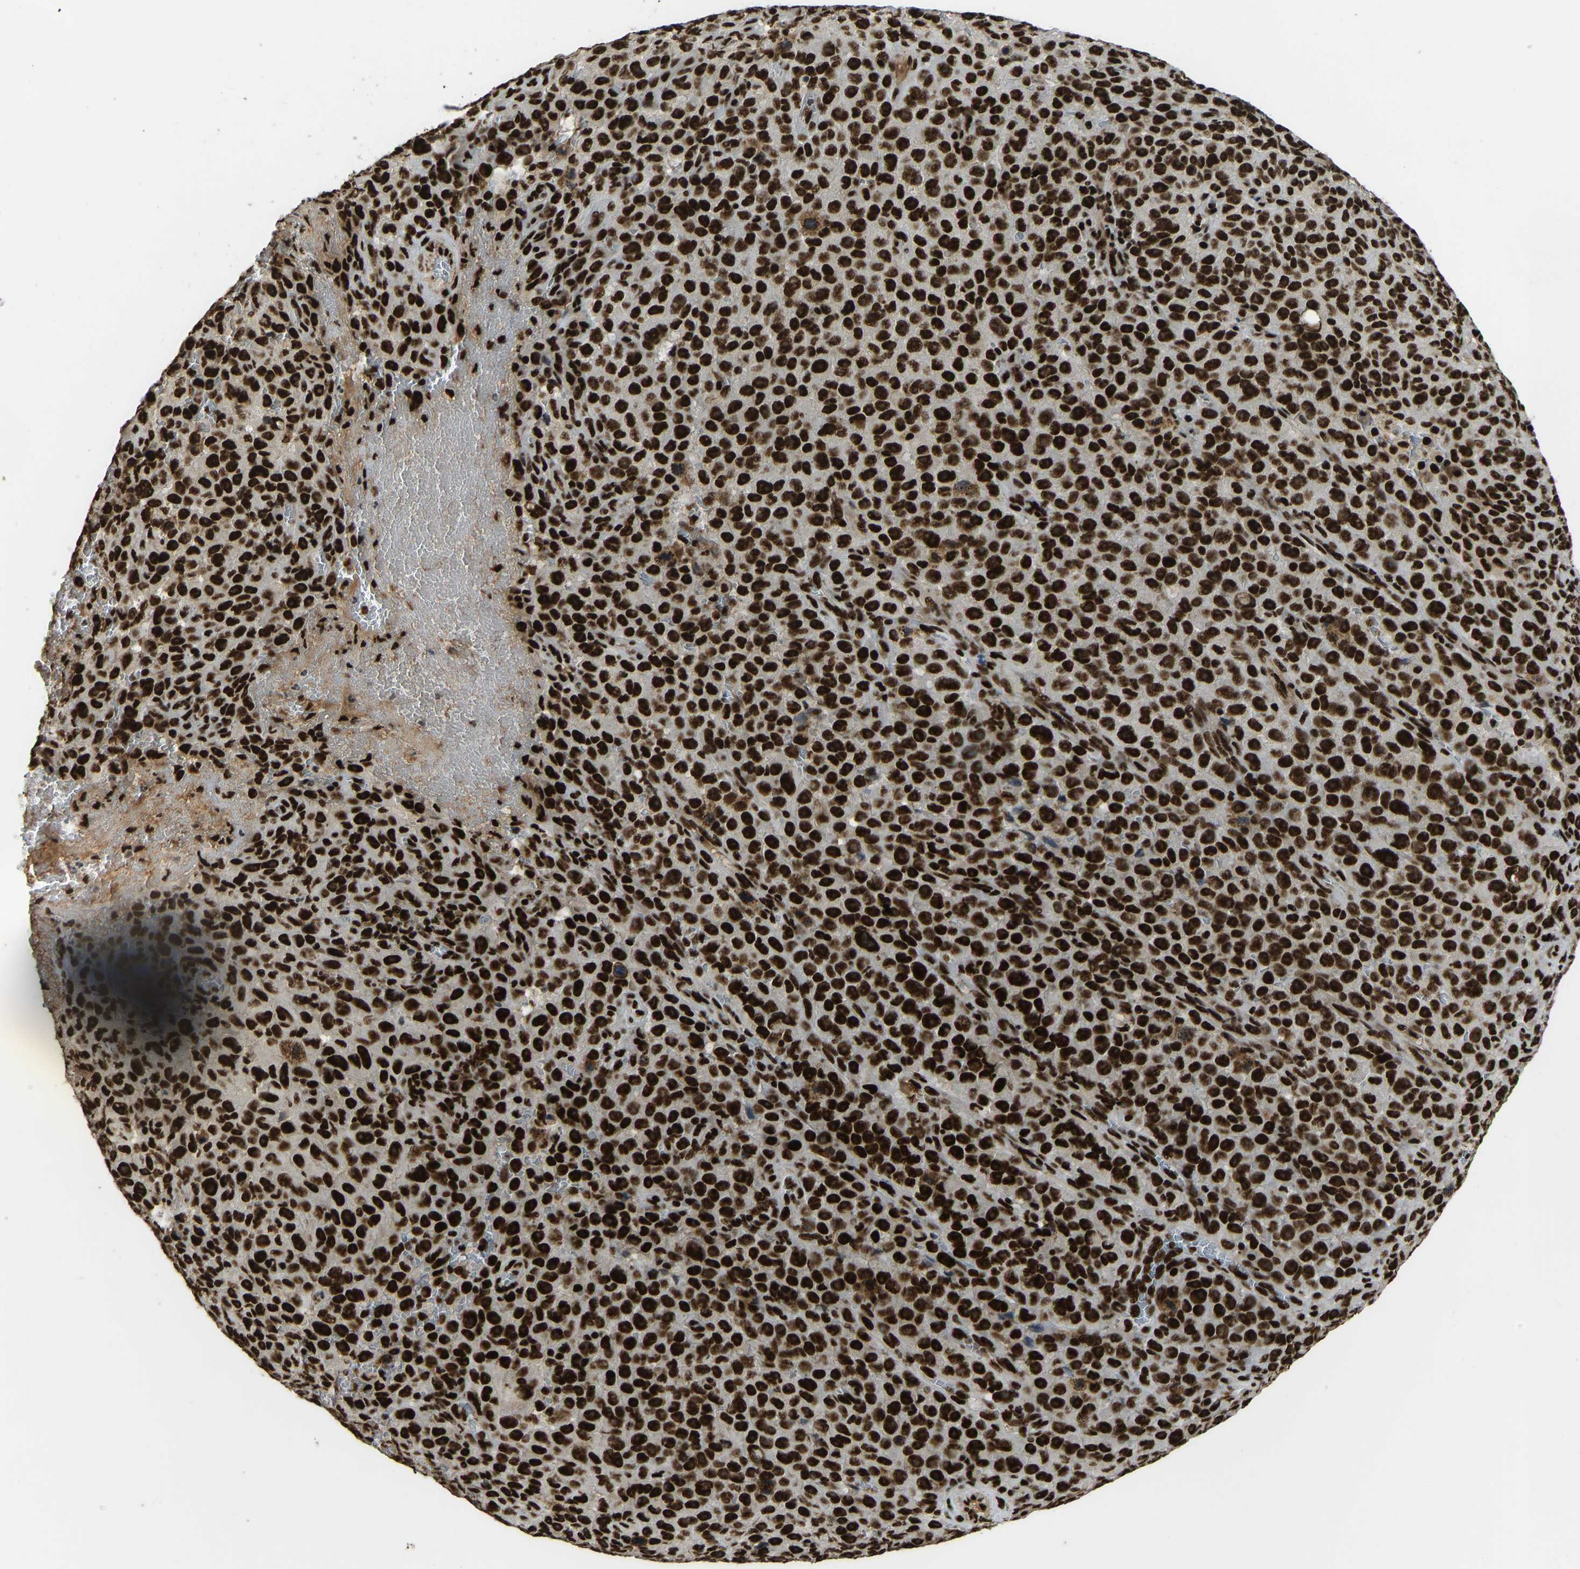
{"staining": {"intensity": "strong", "quantity": ">75%", "location": "nuclear"}, "tissue": "melanoma", "cell_type": "Tumor cells", "image_type": "cancer", "snomed": [{"axis": "morphology", "description": "Malignant melanoma, NOS"}, {"axis": "topography", "description": "Skin"}], "caption": "Protein expression by immunohistochemistry shows strong nuclear expression in approximately >75% of tumor cells in malignant melanoma.", "gene": "FOXK1", "patient": {"sex": "female", "age": 82}}